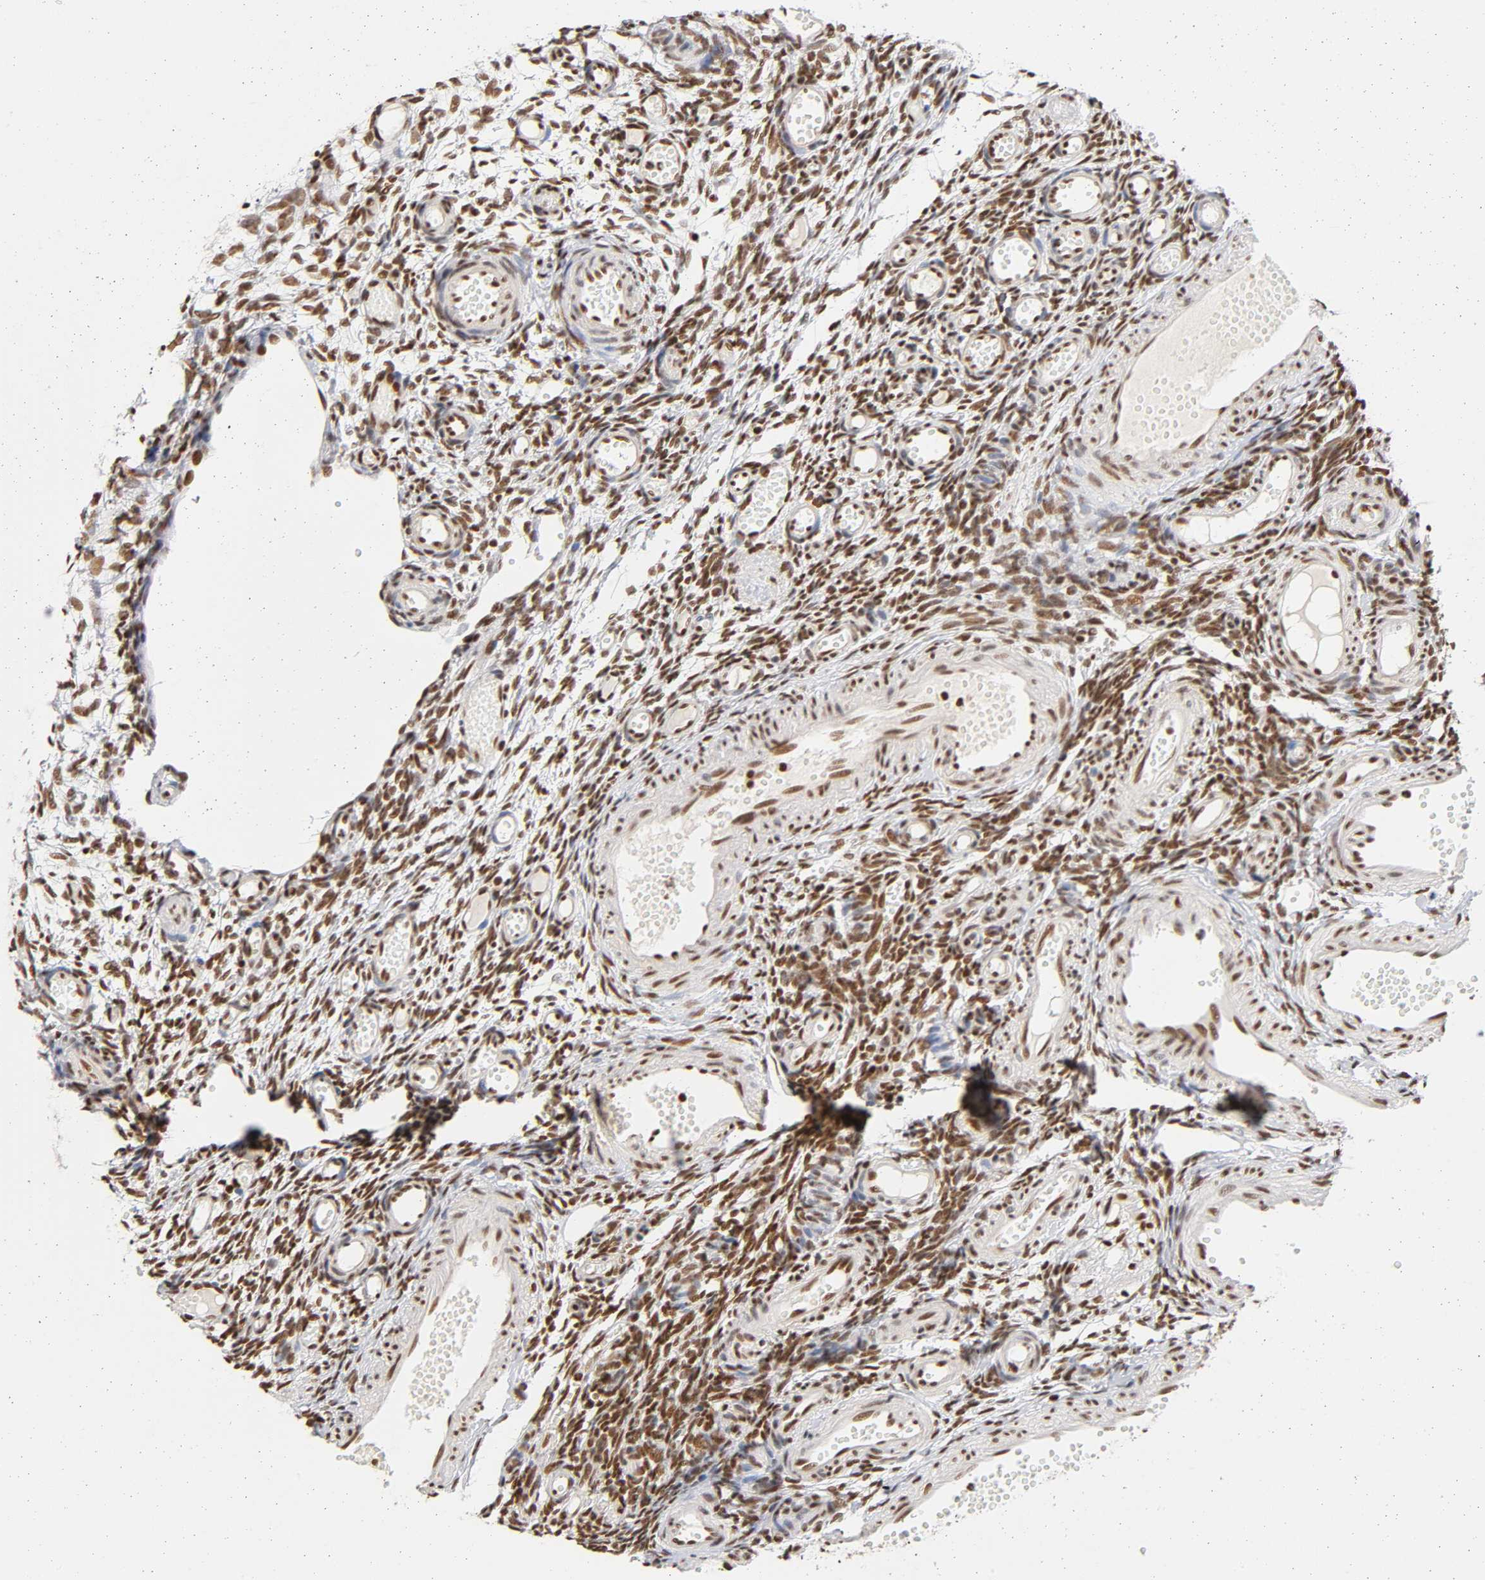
{"staining": {"intensity": "strong", "quantity": ">75%", "location": "nuclear"}, "tissue": "ovary", "cell_type": "Ovarian stroma cells", "image_type": "normal", "snomed": [{"axis": "morphology", "description": "Normal tissue, NOS"}, {"axis": "topography", "description": "Ovary"}], "caption": "Immunohistochemical staining of unremarkable human ovary displays high levels of strong nuclear expression in about >75% of ovarian stroma cells. (IHC, brightfield microscopy, high magnification).", "gene": "ILKAP", "patient": {"sex": "female", "age": 35}}